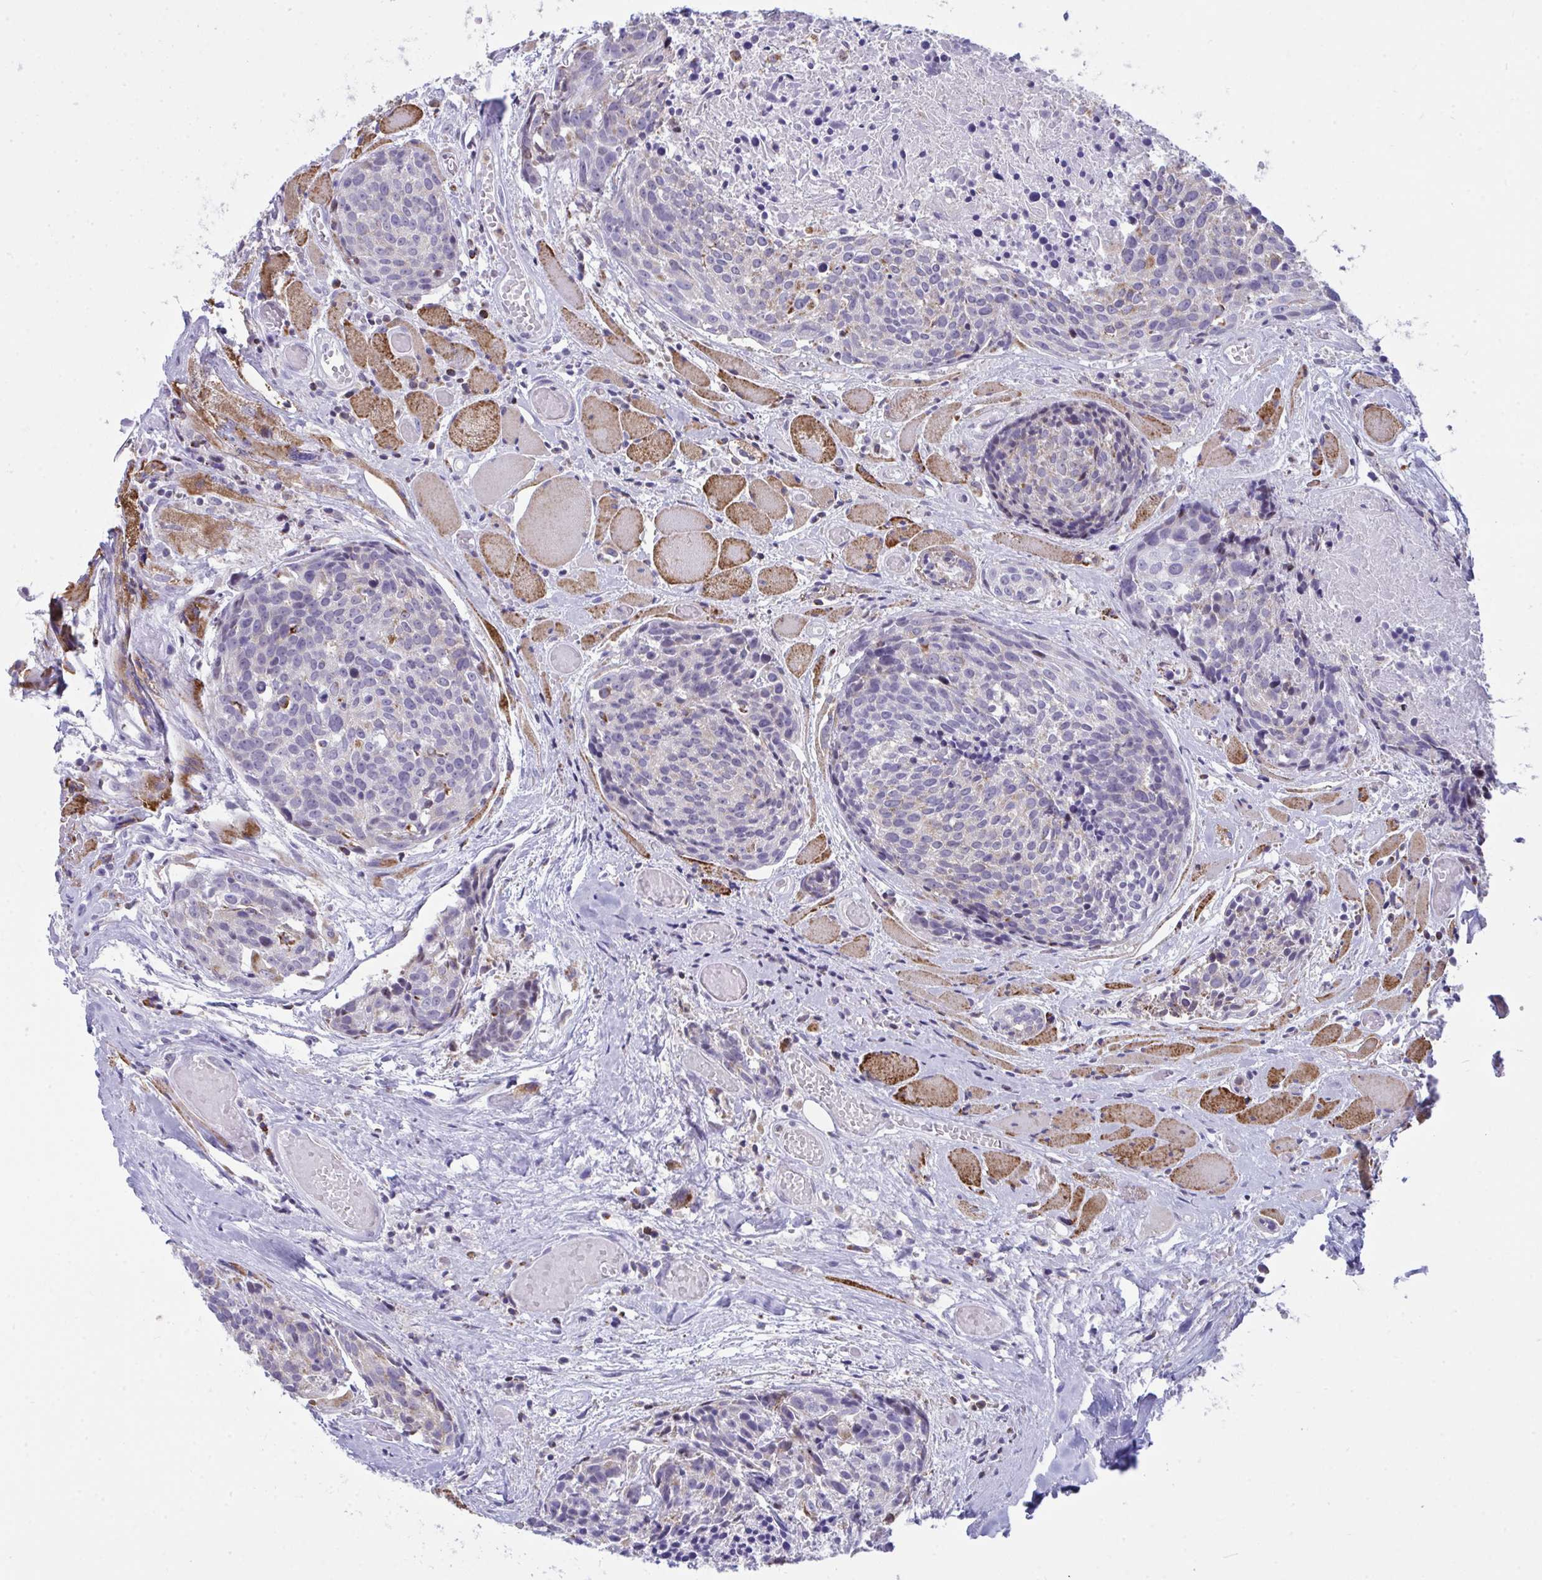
{"staining": {"intensity": "moderate", "quantity": "<25%", "location": "cytoplasmic/membranous"}, "tissue": "head and neck cancer", "cell_type": "Tumor cells", "image_type": "cancer", "snomed": [{"axis": "morphology", "description": "Squamous cell carcinoma, NOS"}, {"axis": "topography", "description": "Oral tissue"}, {"axis": "topography", "description": "Head-Neck"}], "caption": "Brown immunohistochemical staining in head and neck cancer exhibits moderate cytoplasmic/membranous expression in about <25% of tumor cells. The staining was performed using DAB (3,3'-diaminobenzidine), with brown indicating positive protein expression. Nuclei are stained blue with hematoxylin.", "gene": "PLA2G12B", "patient": {"sex": "male", "age": 64}}